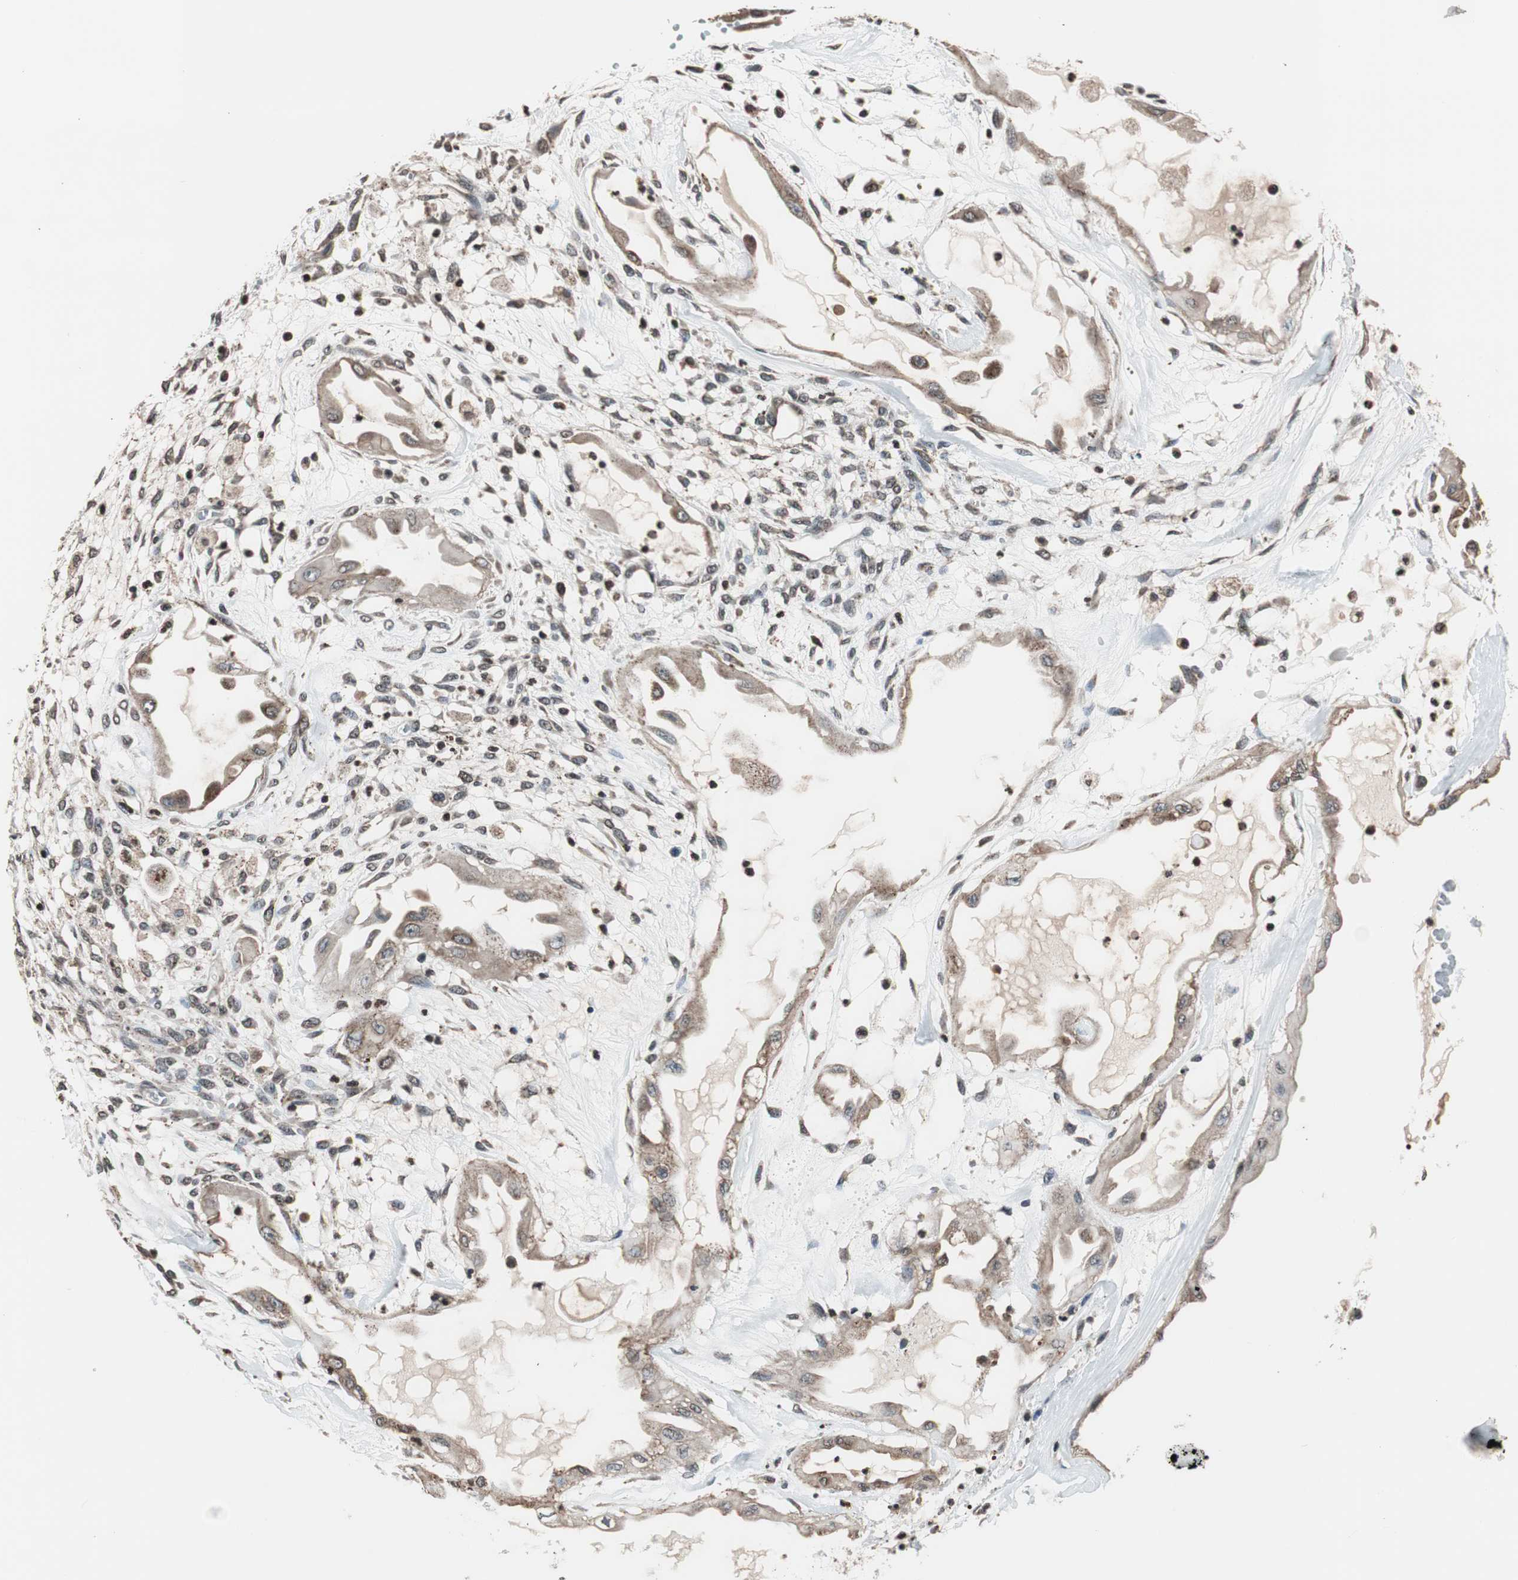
{"staining": {"intensity": "weak", "quantity": ">75%", "location": "cytoplasmic/membranous"}, "tissue": "ovarian cancer", "cell_type": "Tumor cells", "image_type": "cancer", "snomed": [{"axis": "morphology", "description": "Carcinoma, NOS"}, {"axis": "morphology", "description": "Carcinoma, endometroid"}, {"axis": "topography", "description": "Ovary"}], "caption": "A photomicrograph of ovarian cancer (carcinoma) stained for a protein reveals weak cytoplasmic/membranous brown staining in tumor cells. Using DAB (3,3'-diaminobenzidine) (brown) and hematoxylin (blue) stains, captured at high magnification using brightfield microscopy.", "gene": "RFC1", "patient": {"sex": "female", "age": 50}}